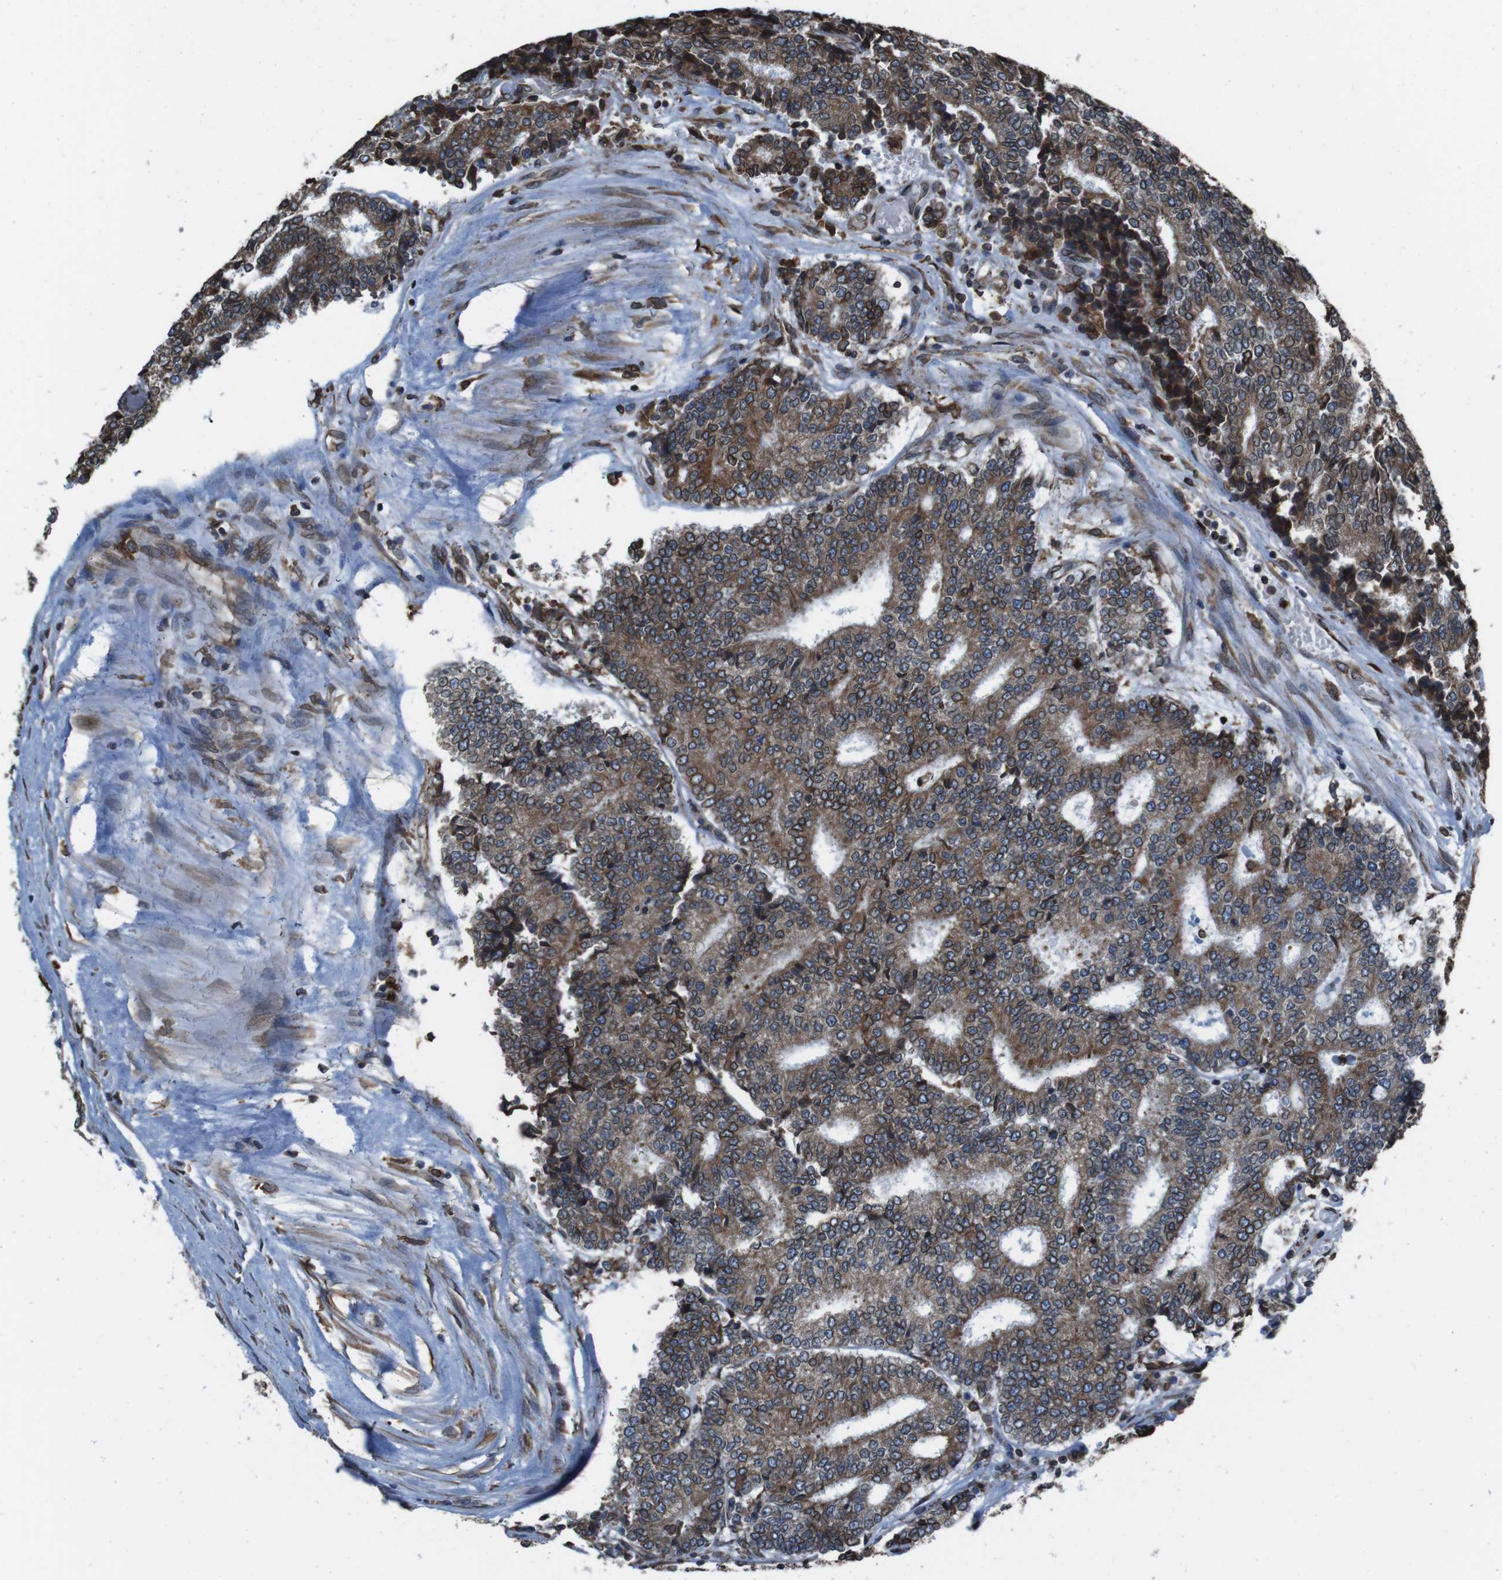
{"staining": {"intensity": "moderate", "quantity": ">75%", "location": "cytoplasmic/membranous"}, "tissue": "prostate cancer", "cell_type": "Tumor cells", "image_type": "cancer", "snomed": [{"axis": "morphology", "description": "Normal tissue, NOS"}, {"axis": "morphology", "description": "Adenocarcinoma, High grade"}, {"axis": "topography", "description": "Prostate"}, {"axis": "topography", "description": "Seminal veicle"}], "caption": "Immunohistochemistry (IHC) histopathology image of neoplastic tissue: prostate adenocarcinoma (high-grade) stained using immunohistochemistry (IHC) displays medium levels of moderate protein expression localized specifically in the cytoplasmic/membranous of tumor cells, appearing as a cytoplasmic/membranous brown color.", "gene": "APMAP", "patient": {"sex": "male", "age": 55}}